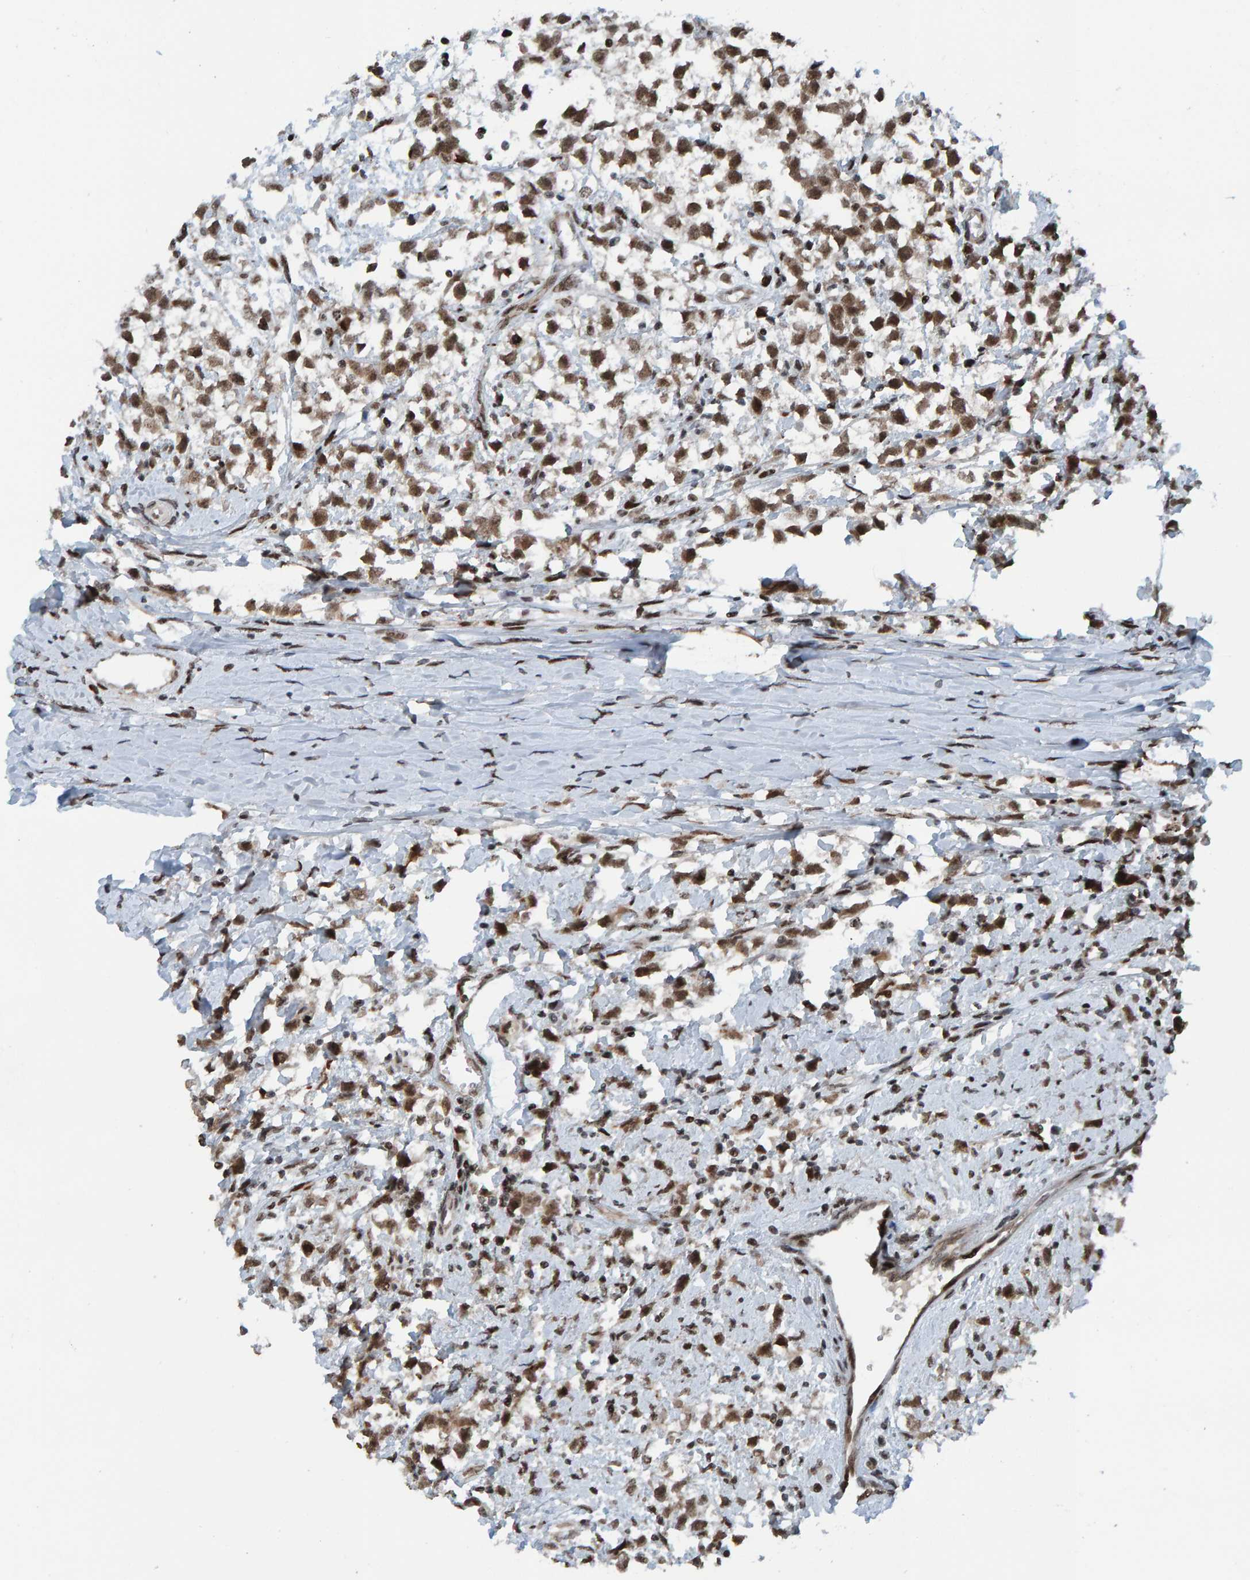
{"staining": {"intensity": "moderate", "quantity": ">75%", "location": "nuclear"}, "tissue": "testis cancer", "cell_type": "Tumor cells", "image_type": "cancer", "snomed": [{"axis": "morphology", "description": "Seminoma, NOS"}, {"axis": "morphology", "description": "Carcinoma, Embryonal, NOS"}, {"axis": "topography", "description": "Testis"}], "caption": "Testis seminoma stained for a protein demonstrates moderate nuclear positivity in tumor cells. (DAB (3,3'-diaminobenzidine) IHC, brown staining for protein, blue staining for nuclei).", "gene": "ZNF366", "patient": {"sex": "male", "age": 51}}